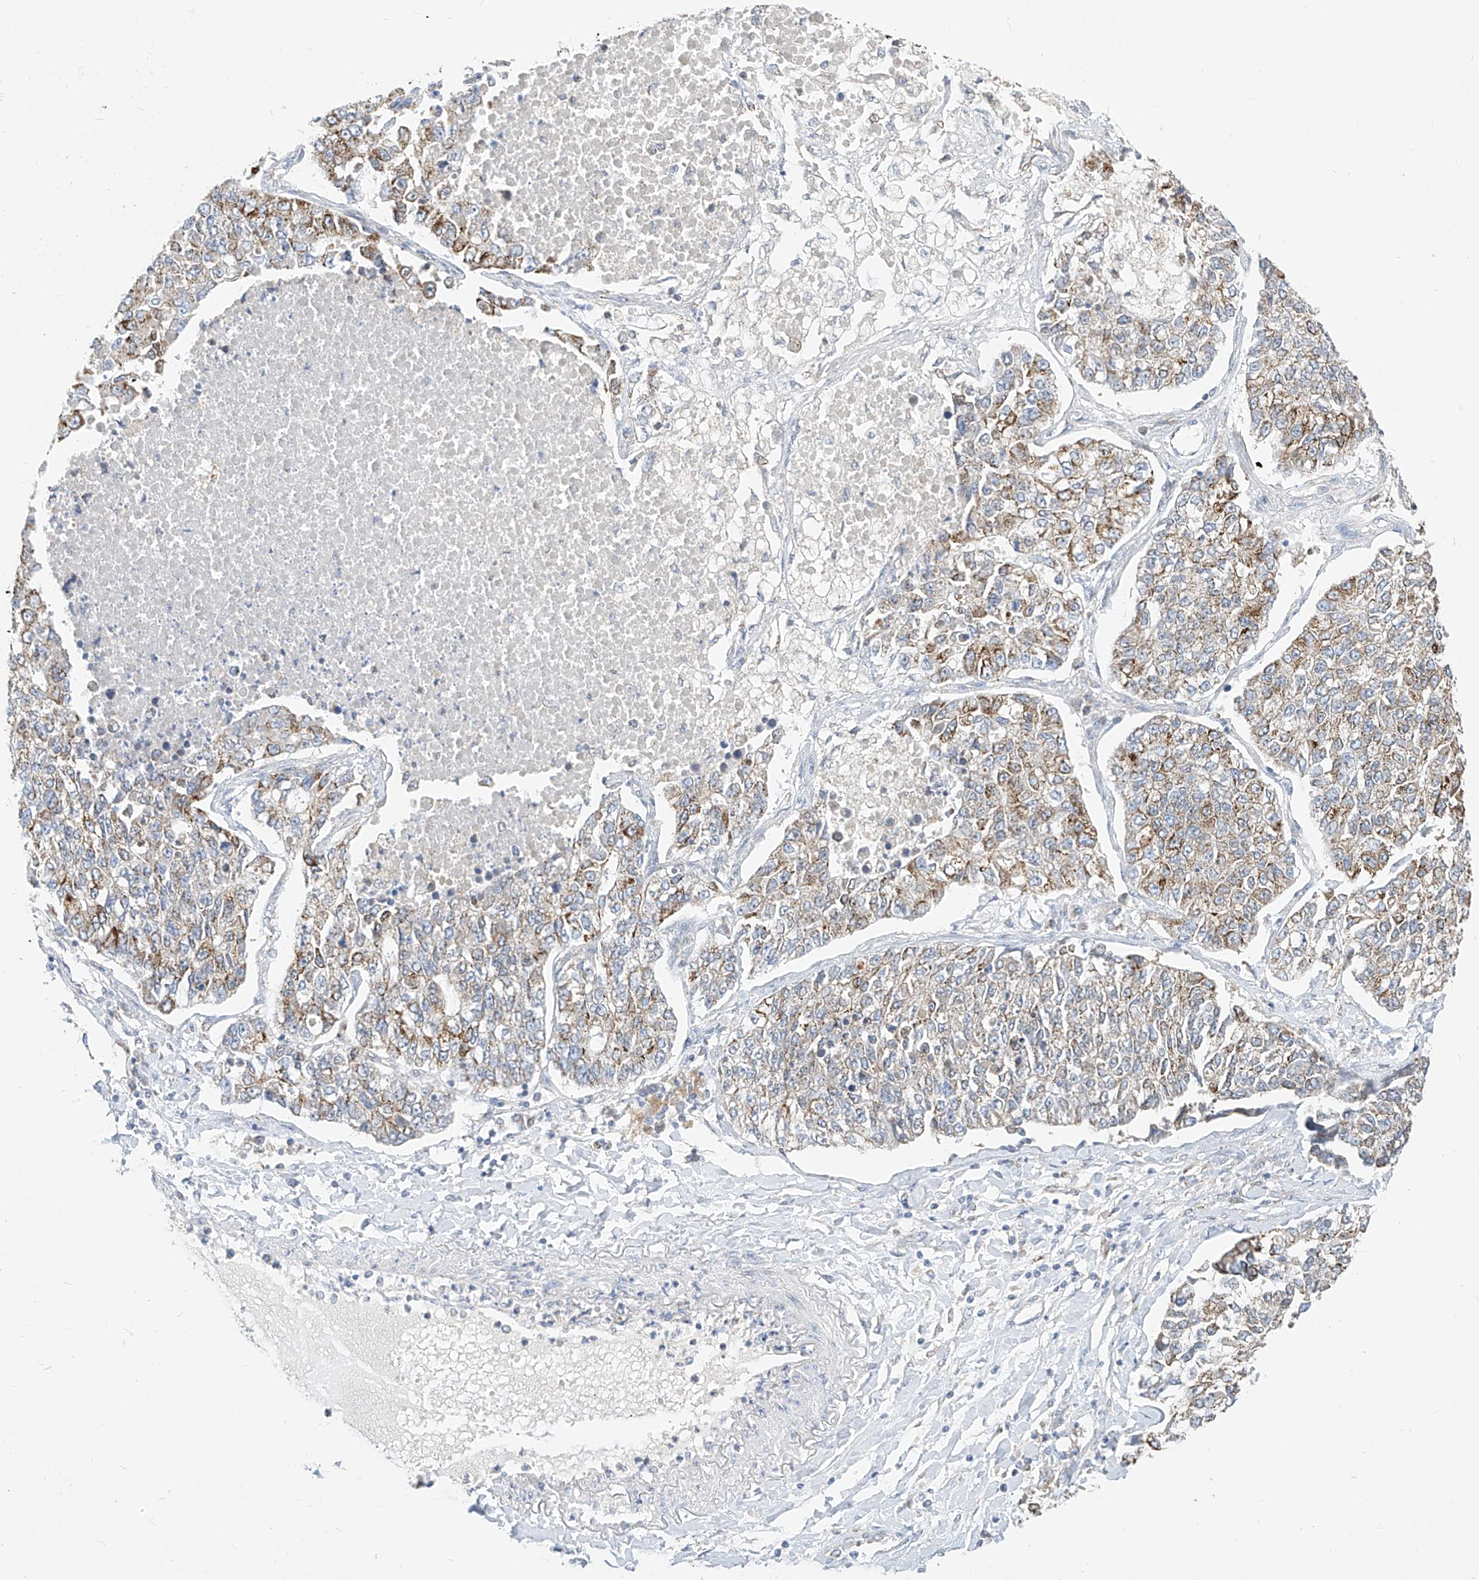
{"staining": {"intensity": "moderate", "quantity": ">75%", "location": "cytoplasmic/membranous"}, "tissue": "lung cancer", "cell_type": "Tumor cells", "image_type": "cancer", "snomed": [{"axis": "morphology", "description": "Adenocarcinoma, NOS"}, {"axis": "topography", "description": "Lung"}], "caption": "Adenocarcinoma (lung) tissue demonstrates moderate cytoplasmic/membranous staining in about >75% of tumor cells, visualized by immunohistochemistry. (DAB = brown stain, brightfield microscopy at high magnification).", "gene": "RASA2", "patient": {"sex": "male", "age": 49}}